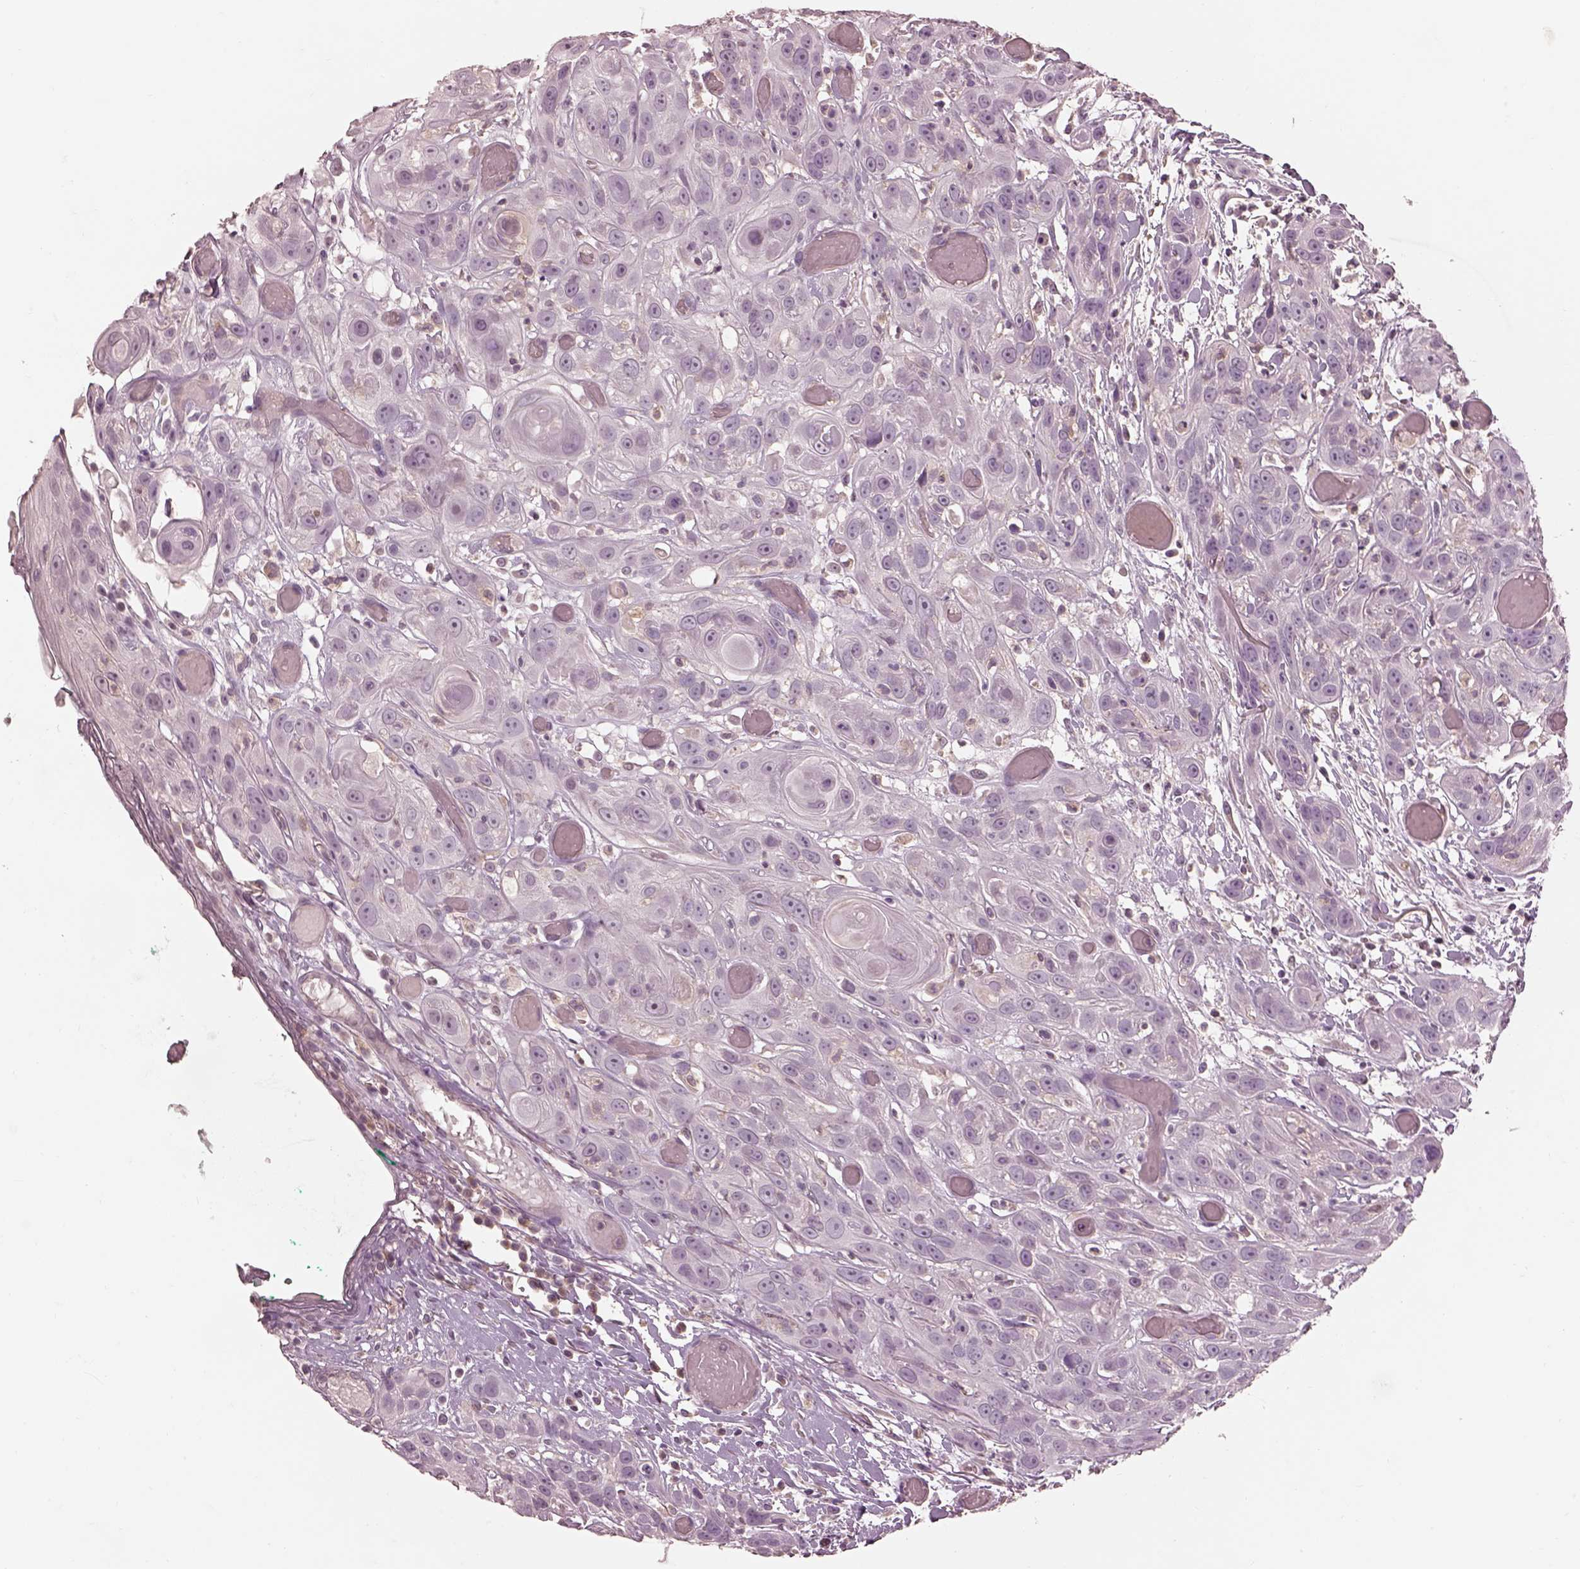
{"staining": {"intensity": "negative", "quantity": "none", "location": "none"}, "tissue": "head and neck cancer", "cell_type": "Tumor cells", "image_type": "cancer", "snomed": [{"axis": "morphology", "description": "Normal tissue, NOS"}, {"axis": "morphology", "description": "Squamous cell carcinoma, NOS"}, {"axis": "topography", "description": "Oral tissue"}, {"axis": "topography", "description": "Salivary gland"}, {"axis": "topography", "description": "Head-Neck"}], "caption": "A photomicrograph of human head and neck cancer (squamous cell carcinoma) is negative for staining in tumor cells.", "gene": "PRKACG", "patient": {"sex": "female", "age": 62}}